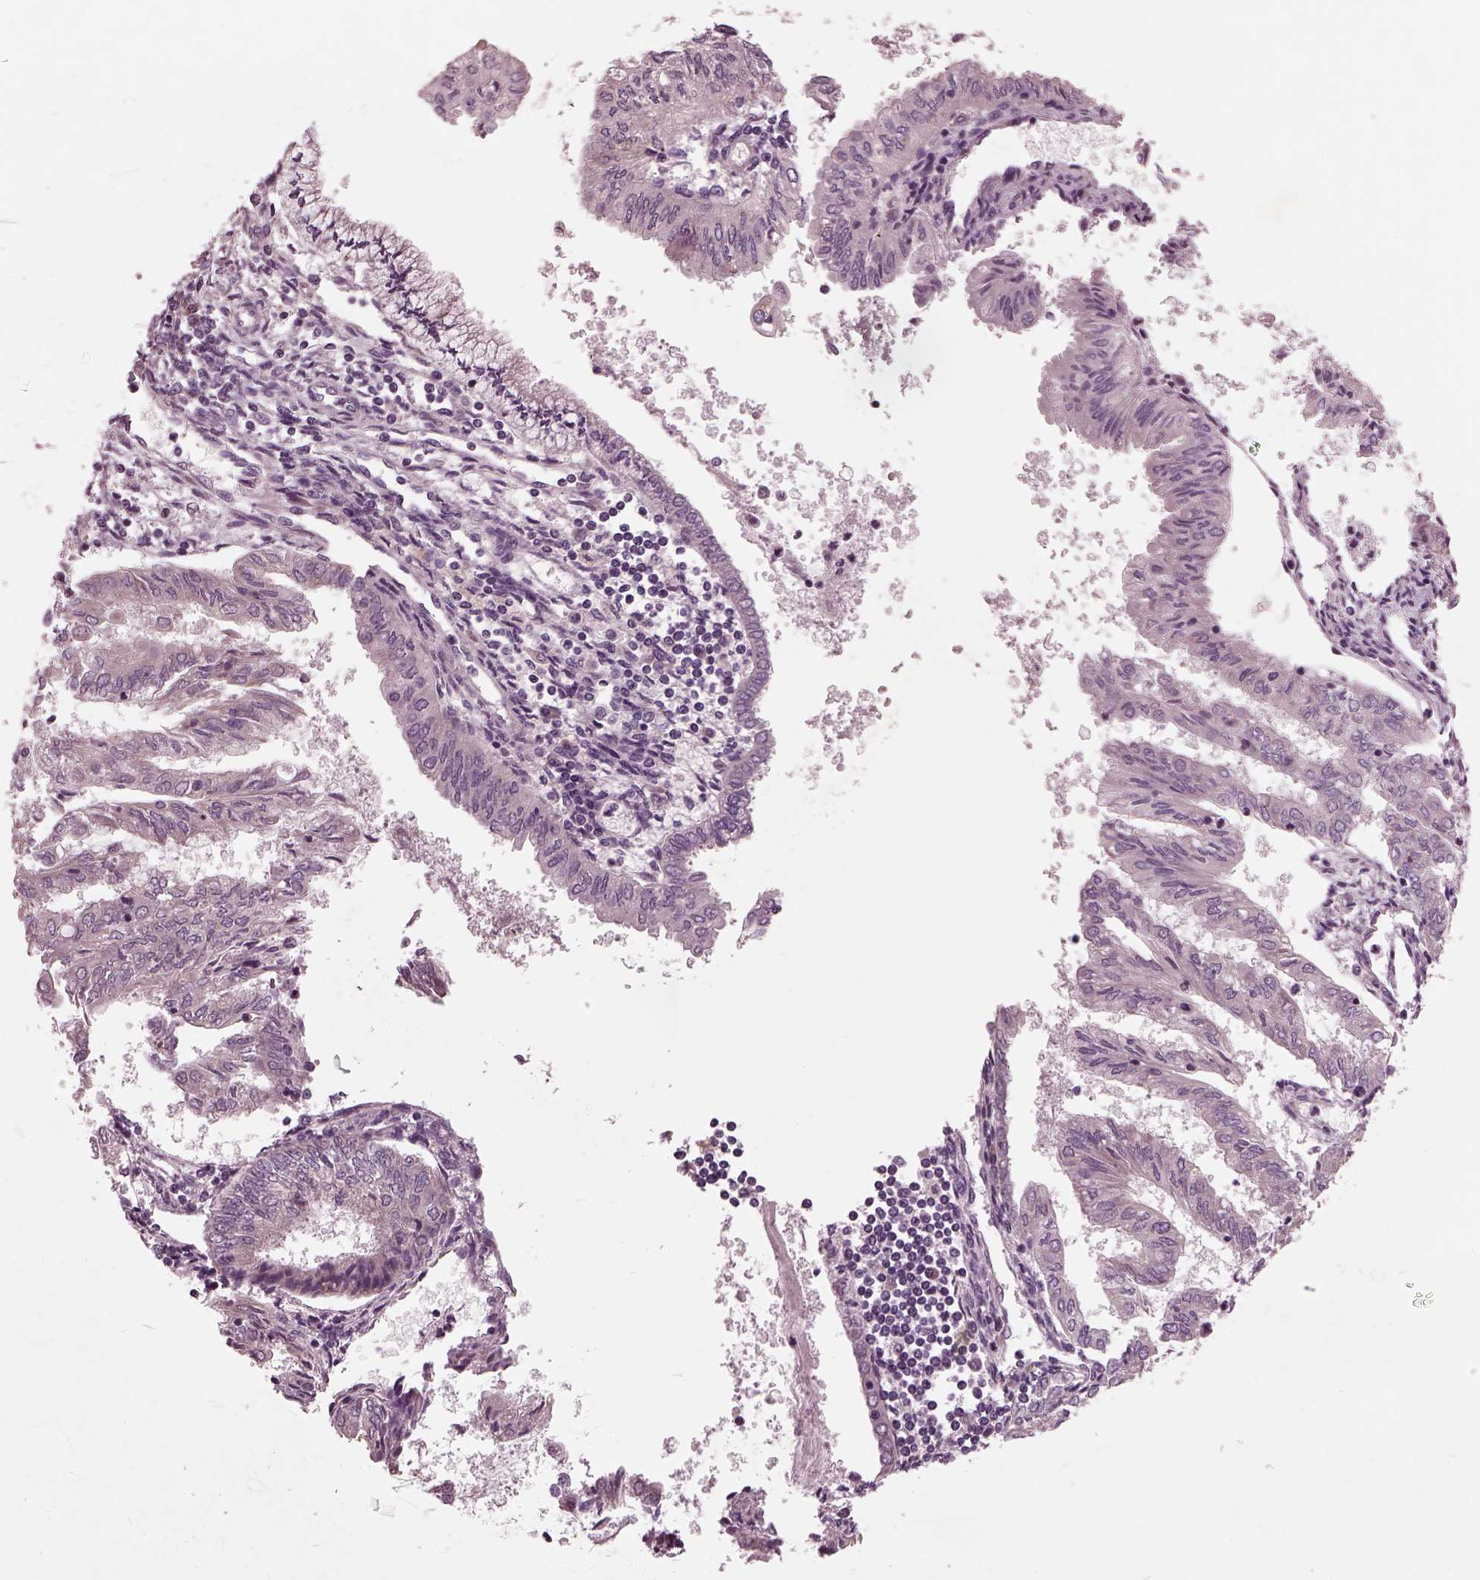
{"staining": {"intensity": "weak", "quantity": "25%-75%", "location": "cytoplasmic/membranous"}, "tissue": "endometrial cancer", "cell_type": "Tumor cells", "image_type": "cancer", "snomed": [{"axis": "morphology", "description": "Adenocarcinoma, NOS"}, {"axis": "topography", "description": "Endometrium"}], "caption": "This image displays adenocarcinoma (endometrial) stained with immunohistochemistry to label a protein in brown. The cytoplasmic/membranous of tumor cells show weak positivity for the protein. Nuclei are counter-stained blue.", "gene": "AP4M1", "patient": {"sex": "female", "age": 68}}